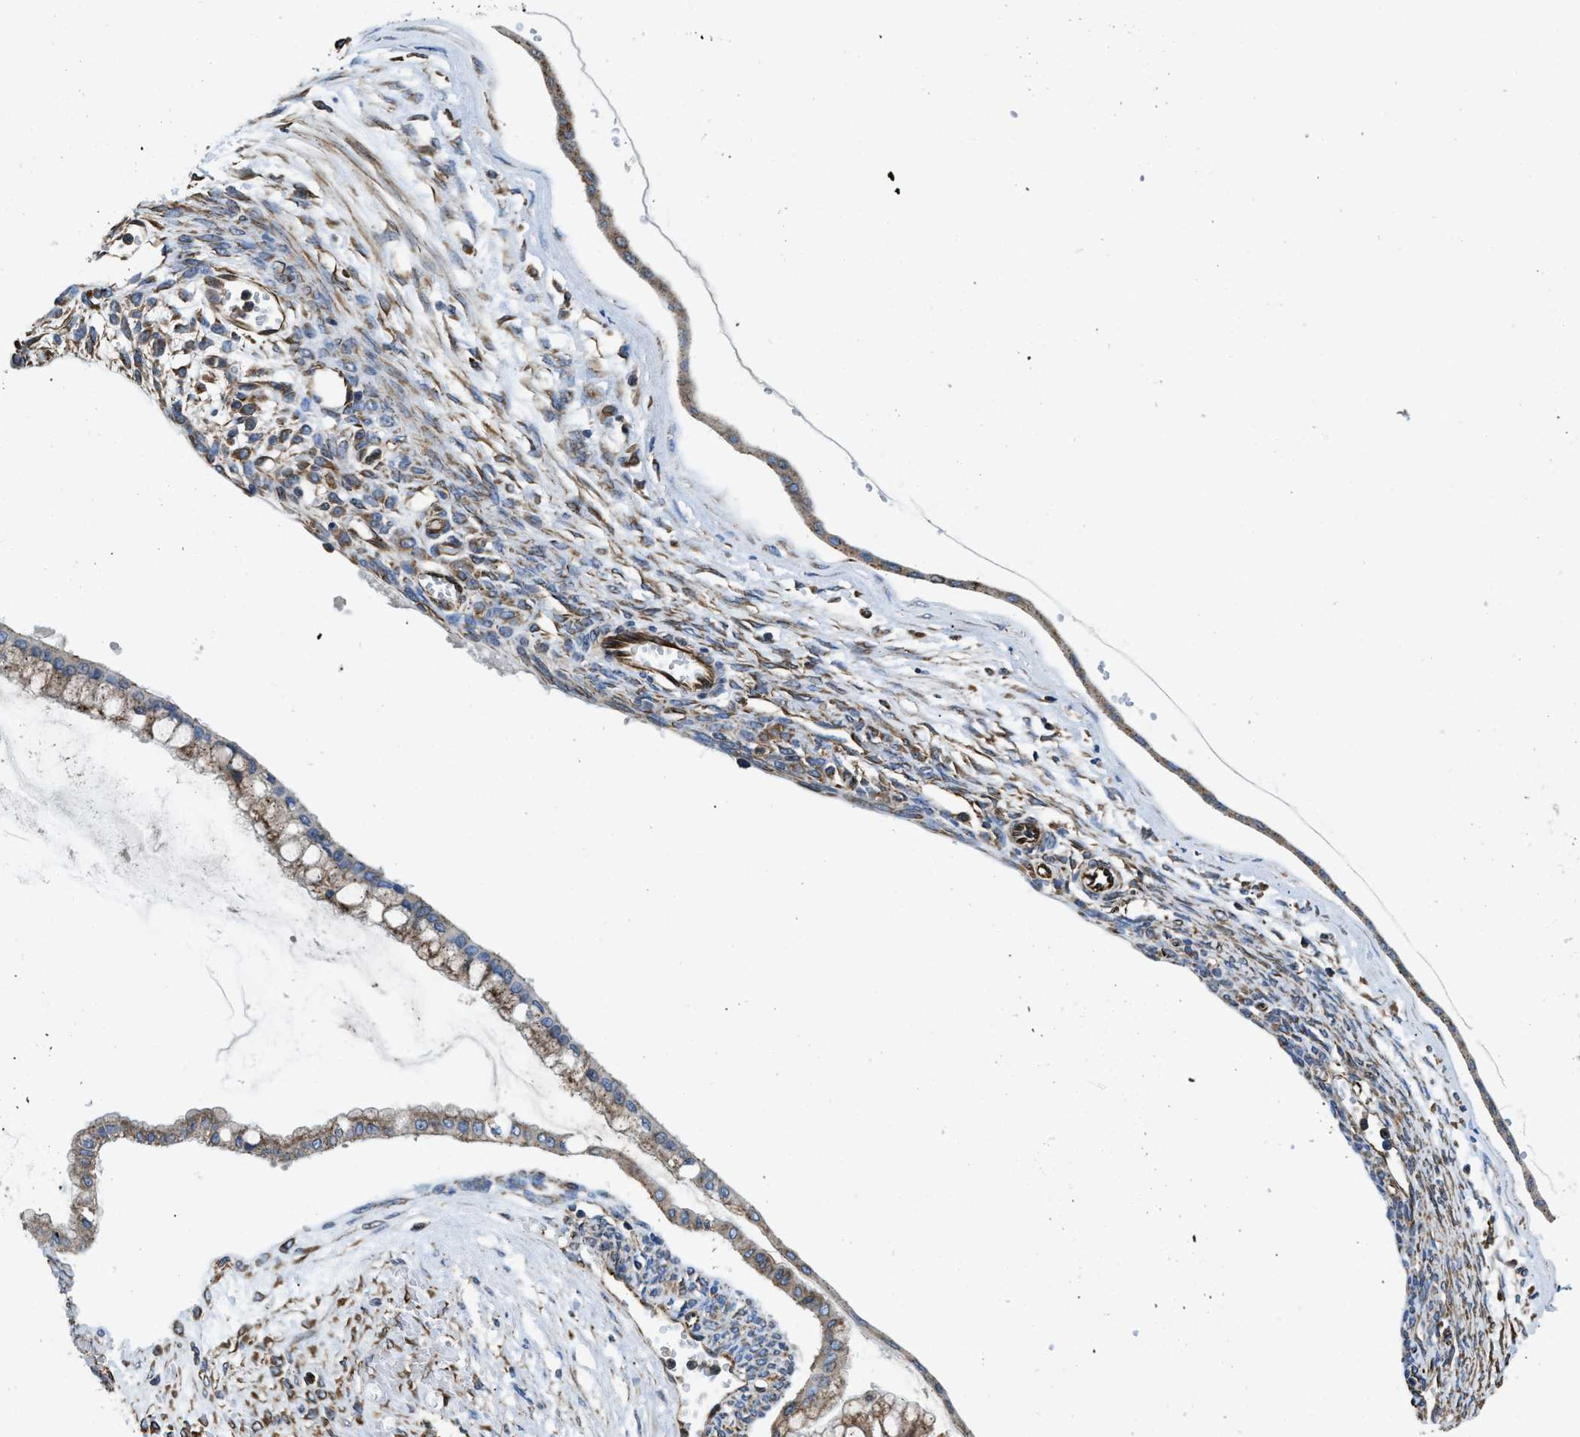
{"staining": {"intensity": "moderate", "quantity": ">75%", "location": "cytoplasmic/membranous"}, "tissue": "ovarian cancer", "cell_type": "Tumor cells", "image_type": "cancer", "snomed": [{"axis": "morphology", "description": "Cystadenocarcinoma, mucinous, NOS"}, {"axis": "topography", "description": "Ovary"}], "caption": "There is medium levels of moderate cytoplasmic/membranous expression in tumor cells of ovarian cancer, as demonstrated by immunohistochemical staining (brown color).", "gene": "HSD17B12", "patient": {"sex": "female", "age": 73}}